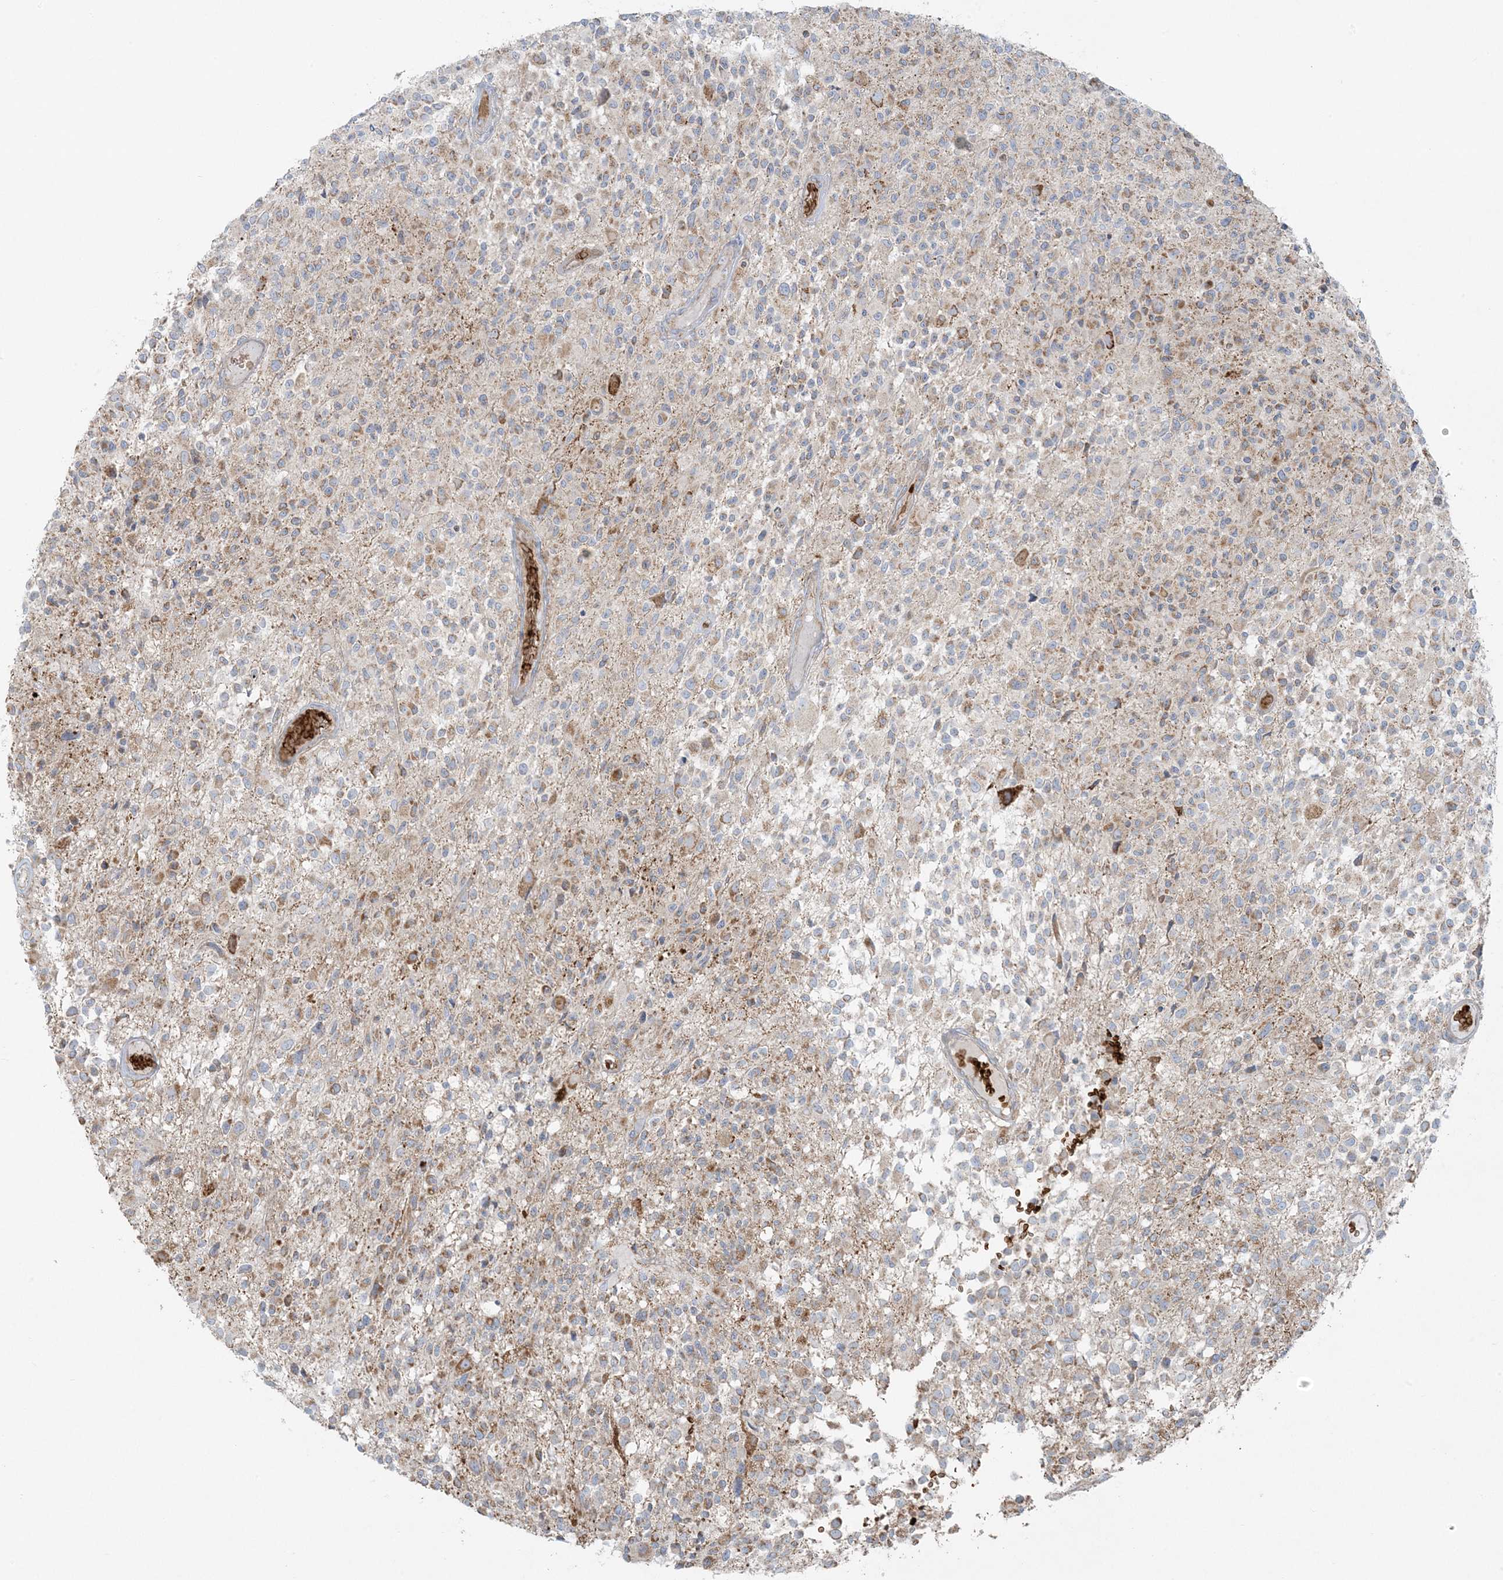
{"staining": {"intensity": "weak", "quantity": "25%-75%", "location": "cytoplasmic/membranous"}, "tissue": "glioma", "cell_type": "Tumor cells", "image_type": "cancer", "snomed": [{"axis": "morphology", "description": "Glioma, malignant, High grade"}, {"axis": "morphology", "description": "Glioblastoma, NOS"}, {"axis": "topography", "description": "Brain"}], "caption": "Weak cytoplasmic/membranous positivity is appreciated in about 25%-75% of tumor cells in glioma.", "gene": "PIK3R4", "patient": {"sex": "male", "age": 60}}